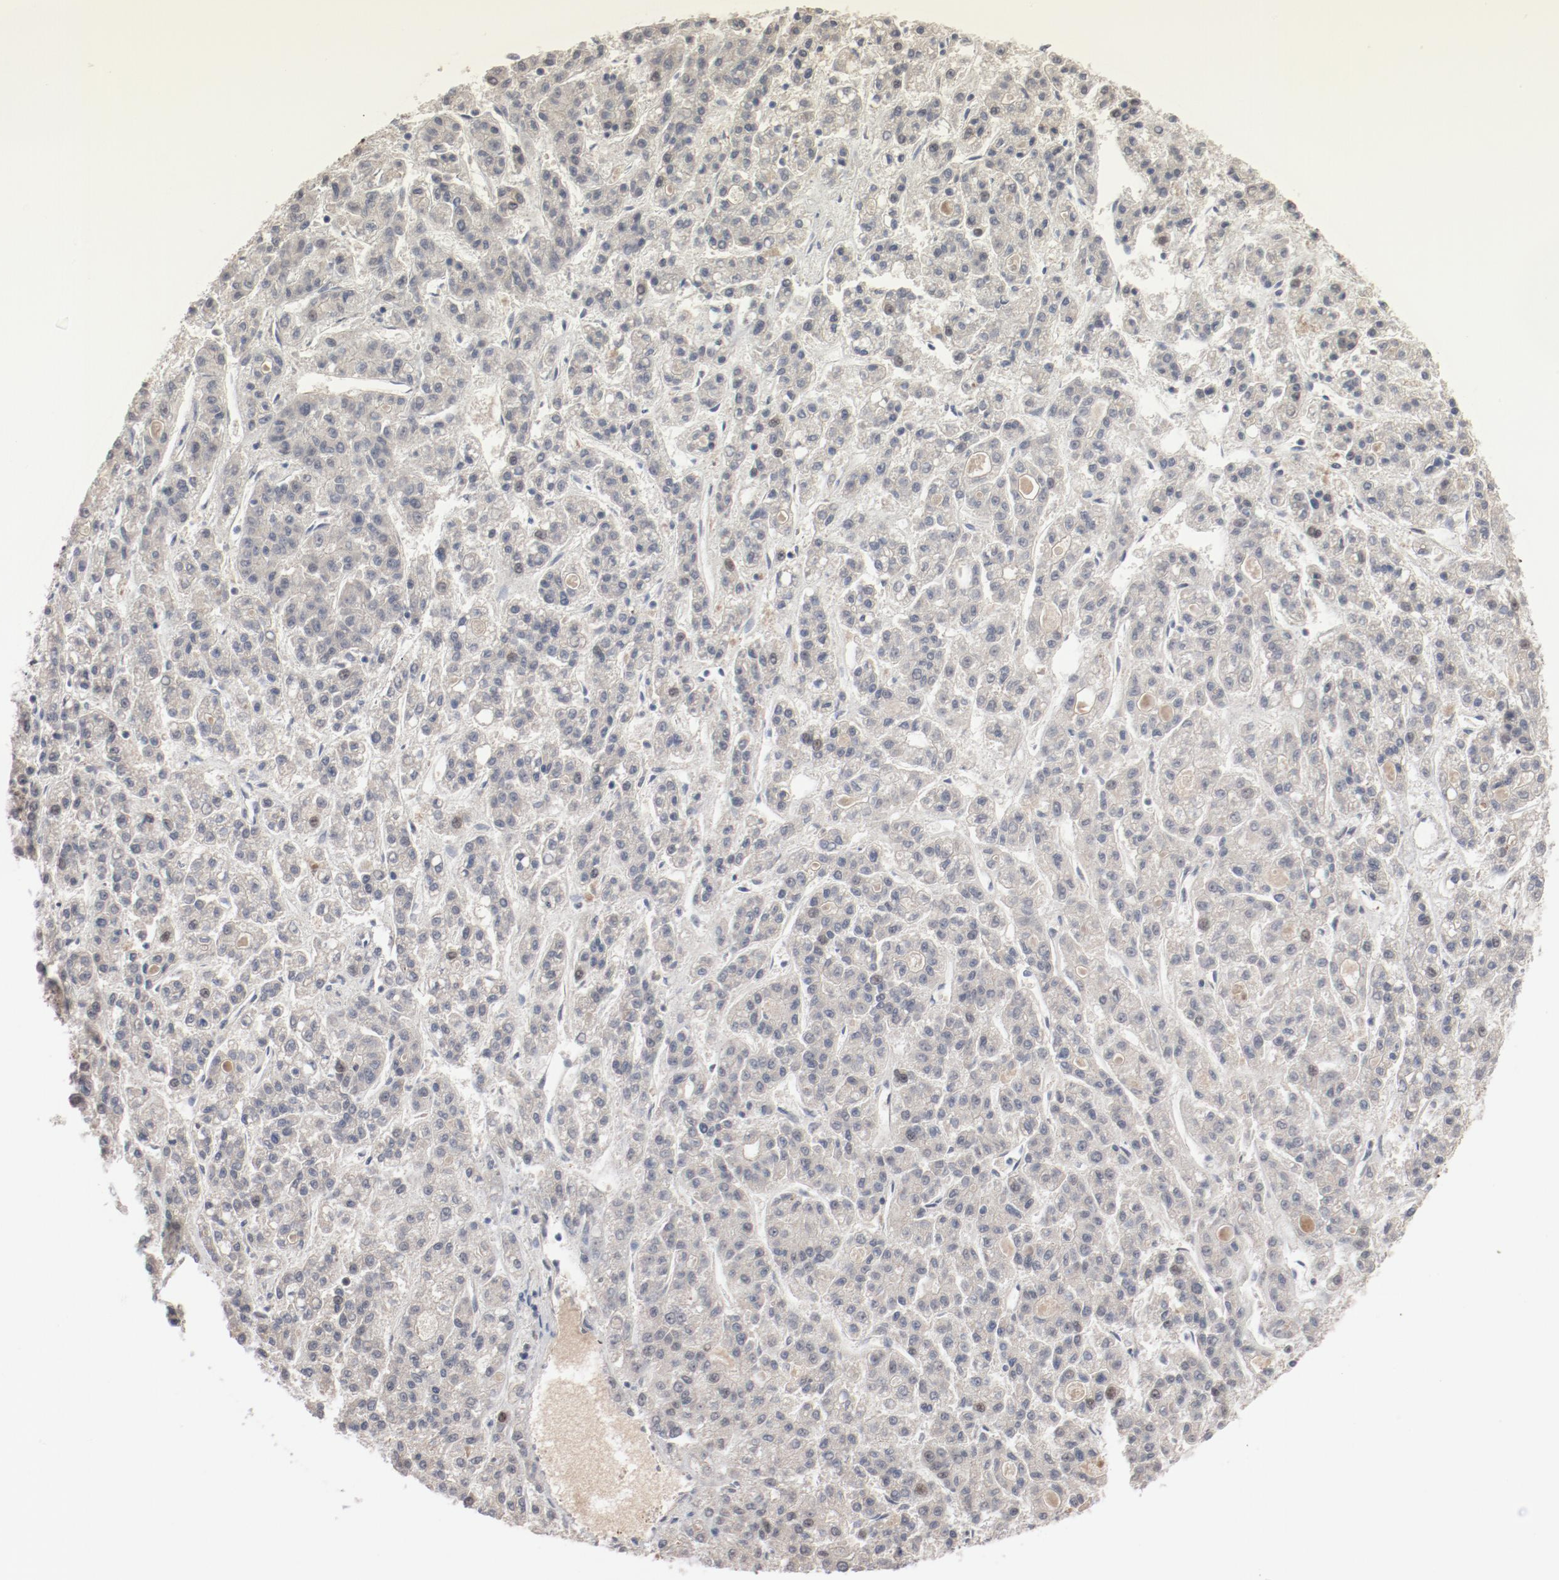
{"staining": {"intensity": "weak", "quantity": ">75%", "location": "cytoplasmic/membranous,nuclear"}, "tissue": "liver cancer", "cell_type": "Tumor cells", "image_type": "cancer", "snomed": [{"axis": "morphology", "description": "Carcinoma, Hepatocellular, NOS"}, {"axis": "topography", "description": "Liver"}], "caption": "Immunohistochemical staining of liver cancer (hepatocellular carcinoma) reveals low levels of weak cytoplasmic/membranous and nuclear expression in approximately >75% of tumor cells.", "gene": "BUB3", "patient": {"sex": "male", "age": 70}}